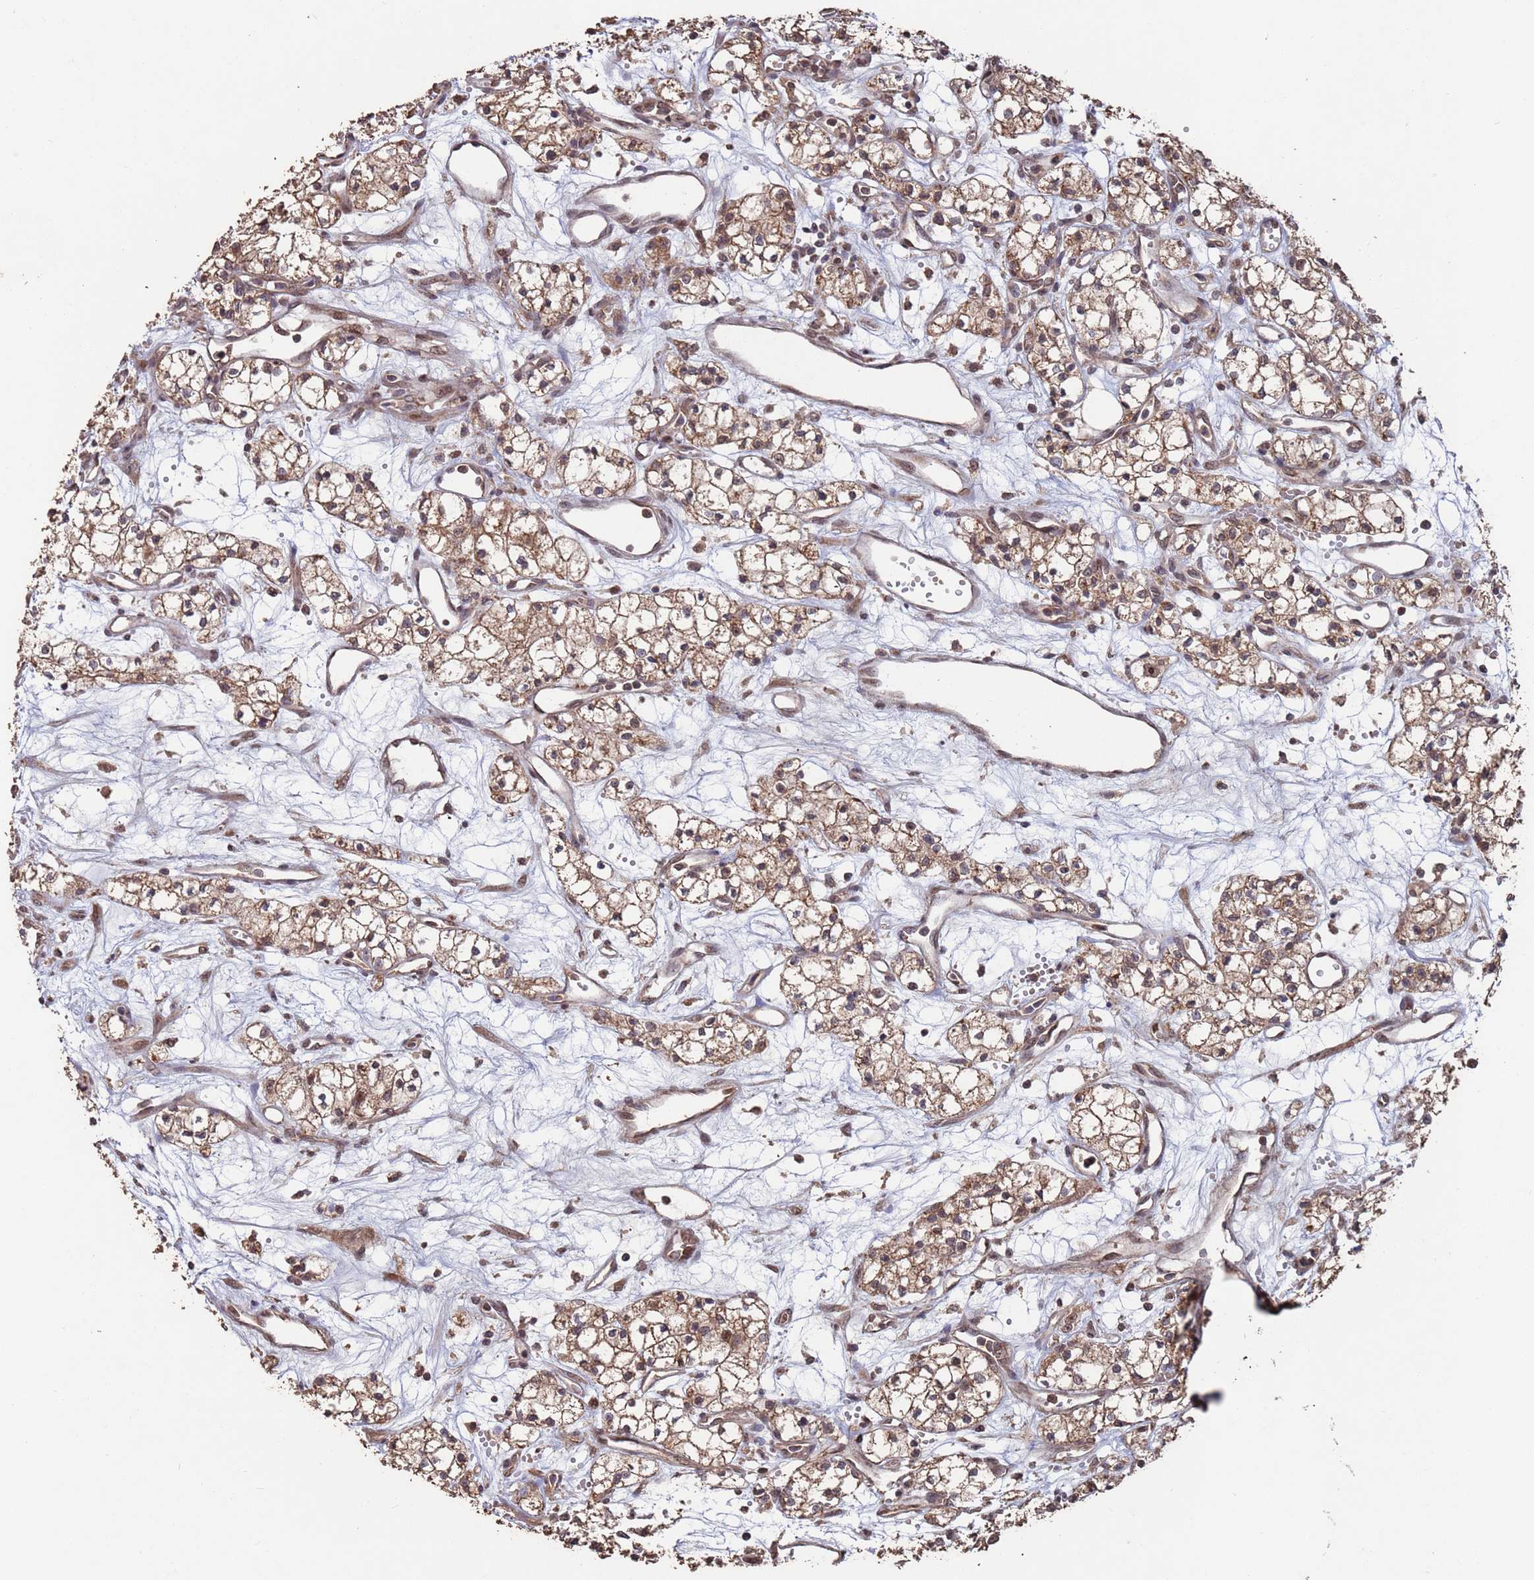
{"staining": {"intensity": "moderate", "quantity": ">75%", "location": "cytoplasmic/membranous"}, "tissue": "renal cancer", "cell_type": "Tumor cells", "image_type": "cancer", "snomed": [{"axis": "morphology", "description": "Adenocarcinoma, NOS"}, {"axis": "topography", "description": "Kidney"}], "caption": "Renal cancer (adenocarcinoma) stained with a protein marker exhibits moderate staining in tumor cells.", "gene": "PRR7", "patient": {"sex": "male", "age": 59}}